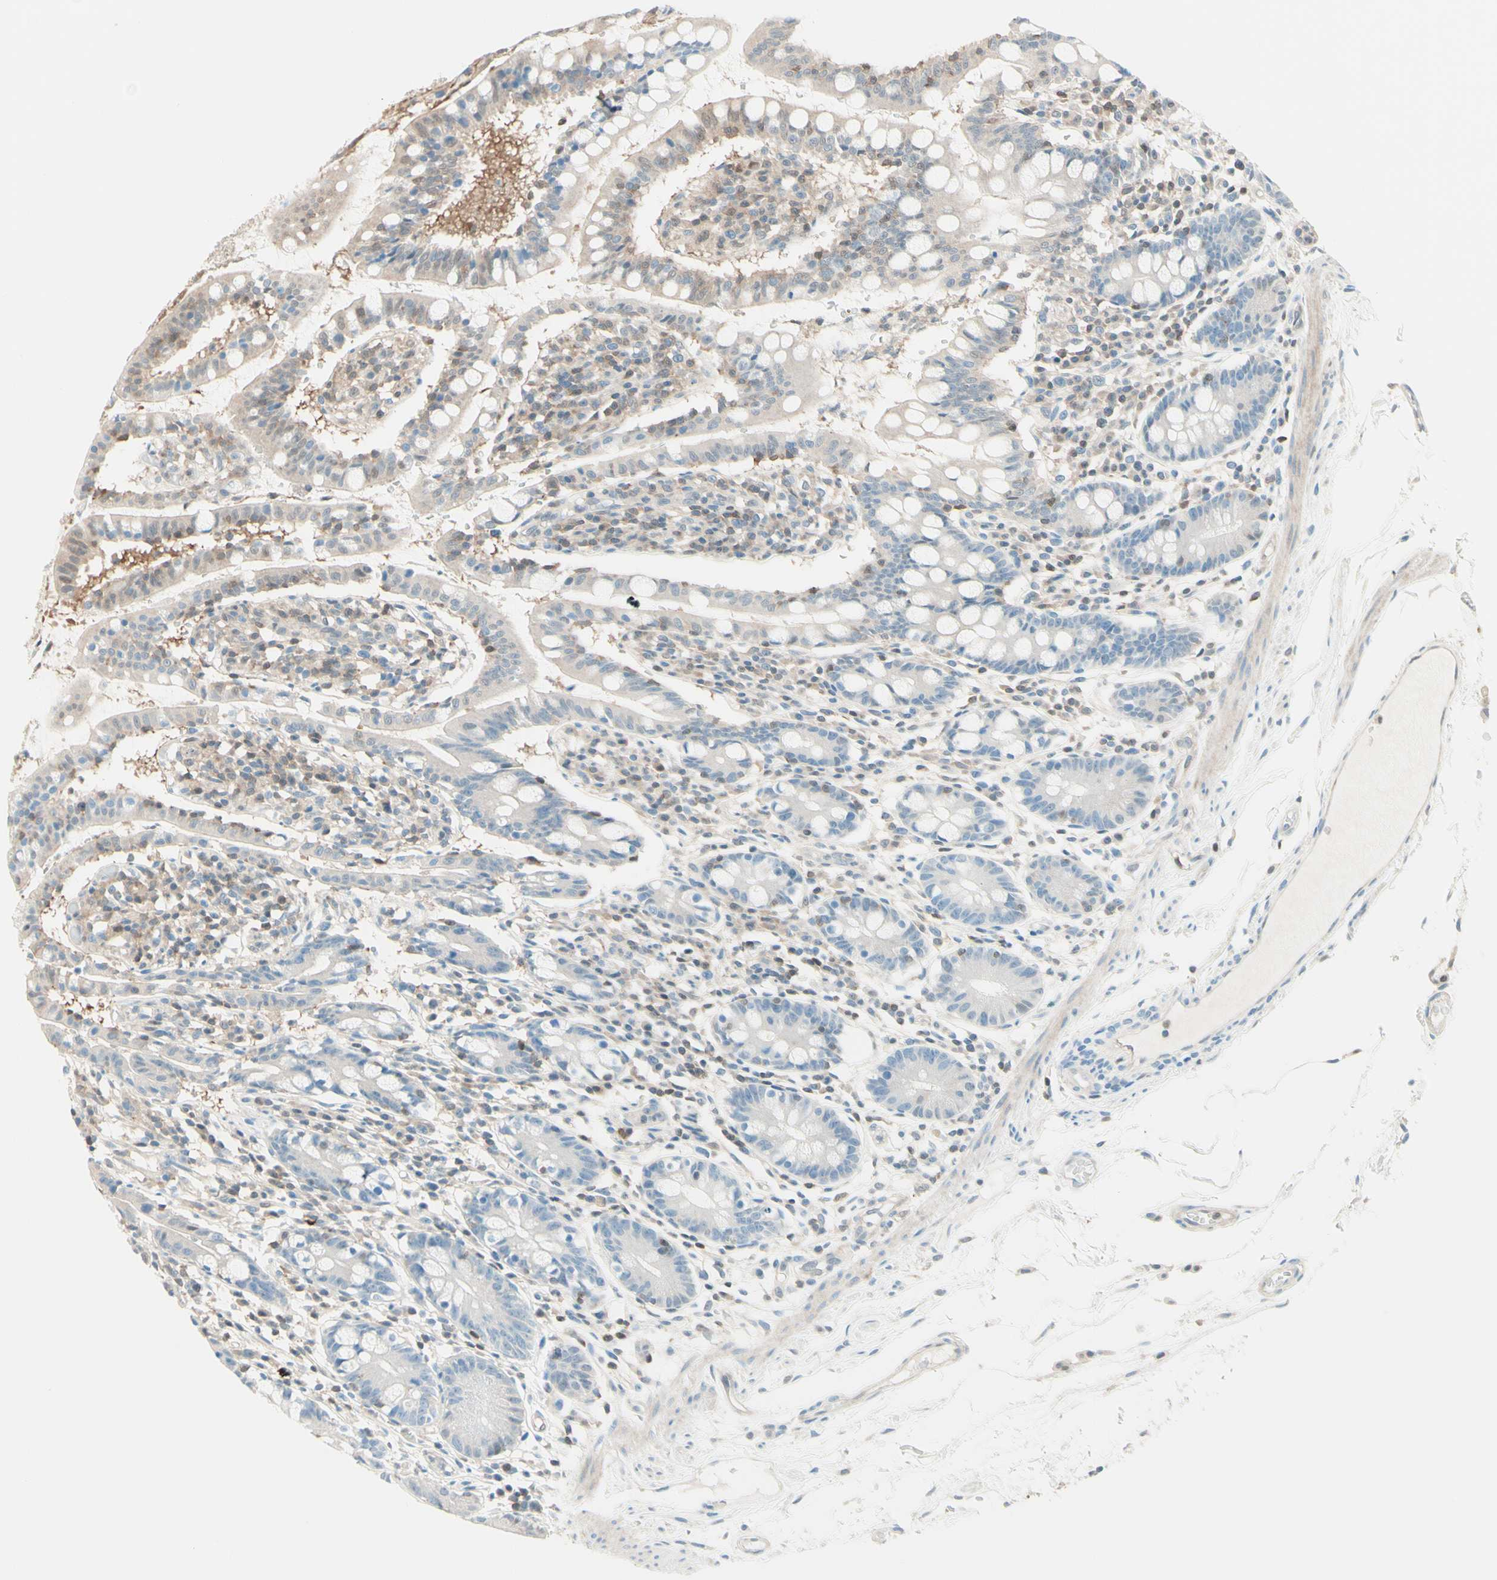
{"staining": {"intensity": "weak", "quantity": "<25%", "location": "nuclear"}, "tissue": "small intestine", "cell_type": "Glandular cells", "image_type": "normal", "snomed": [{"axis": "morphology", "description": "Normal tissue, NOS"}, {"axis": "morphology", "description": "Cystadenocarcinoma, serous, Metastatic site"}, {"axis": "topography", "description": "Small intestine"}], "caption": "Immunohistochemical staining of benign human small intestine demonstrates no significant positivity in glandular cells. (DAB (3,3'-diaminobenzidine) immunohistochemistry visualized using brightfield microscopy, high magnification).", "gene": "UPK3B", "patient": {"sex": "female", "age": 61}}